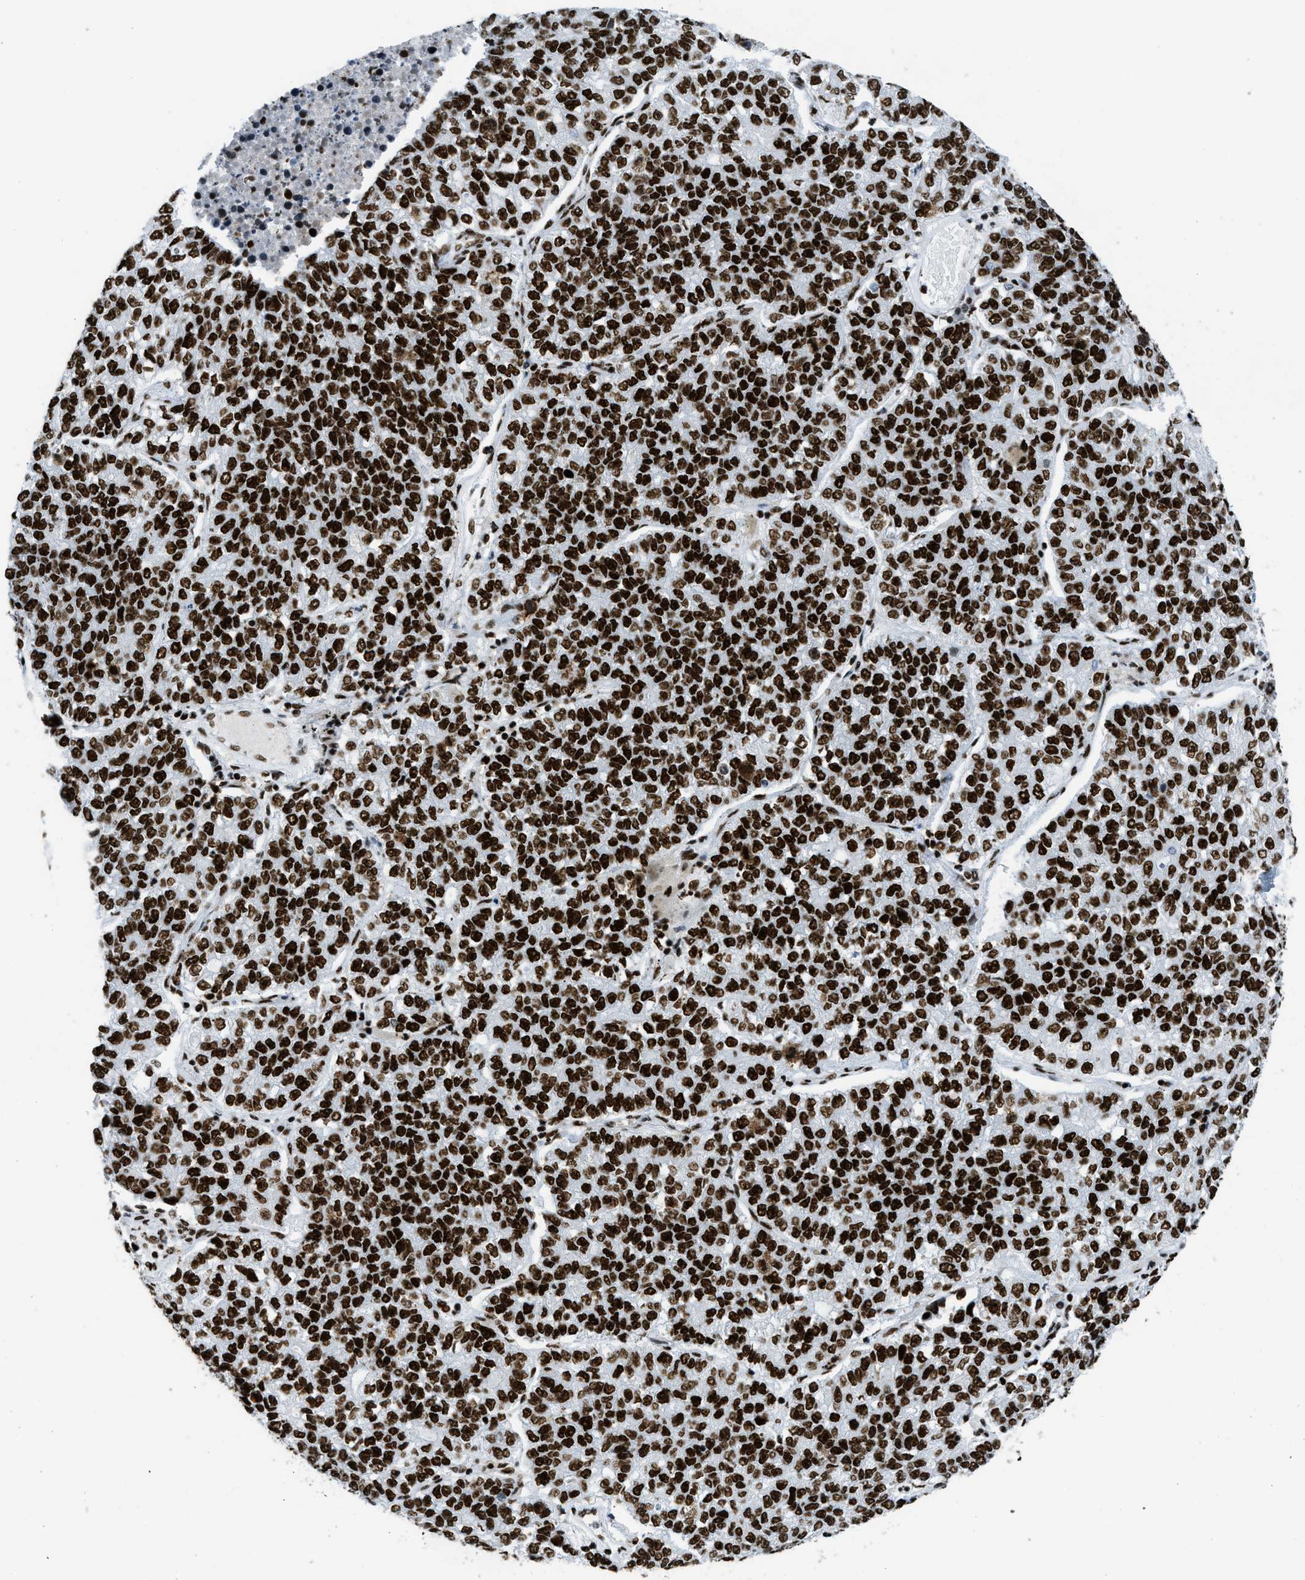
{"staining": {"intensity": "strong", "quantity": ">75%", "location": "nuclear"}, "tissue": "lung cancer", "cell_type": "Tumor cells", "image_type": "cancer", "snomed": [{"axis": "morphology", "description": "Adenocarcinoma, NOS"}, {"axis": "topography", "description": "Lung"}], "caption": "This histopathology image demonstrates immunohistochemistry staining of lung adenocarcinoma, with high strong nuclear staining in about >75% of tumor cells.", "gene": "PIF1", "patient": {"sex": "male", "age": 49}}